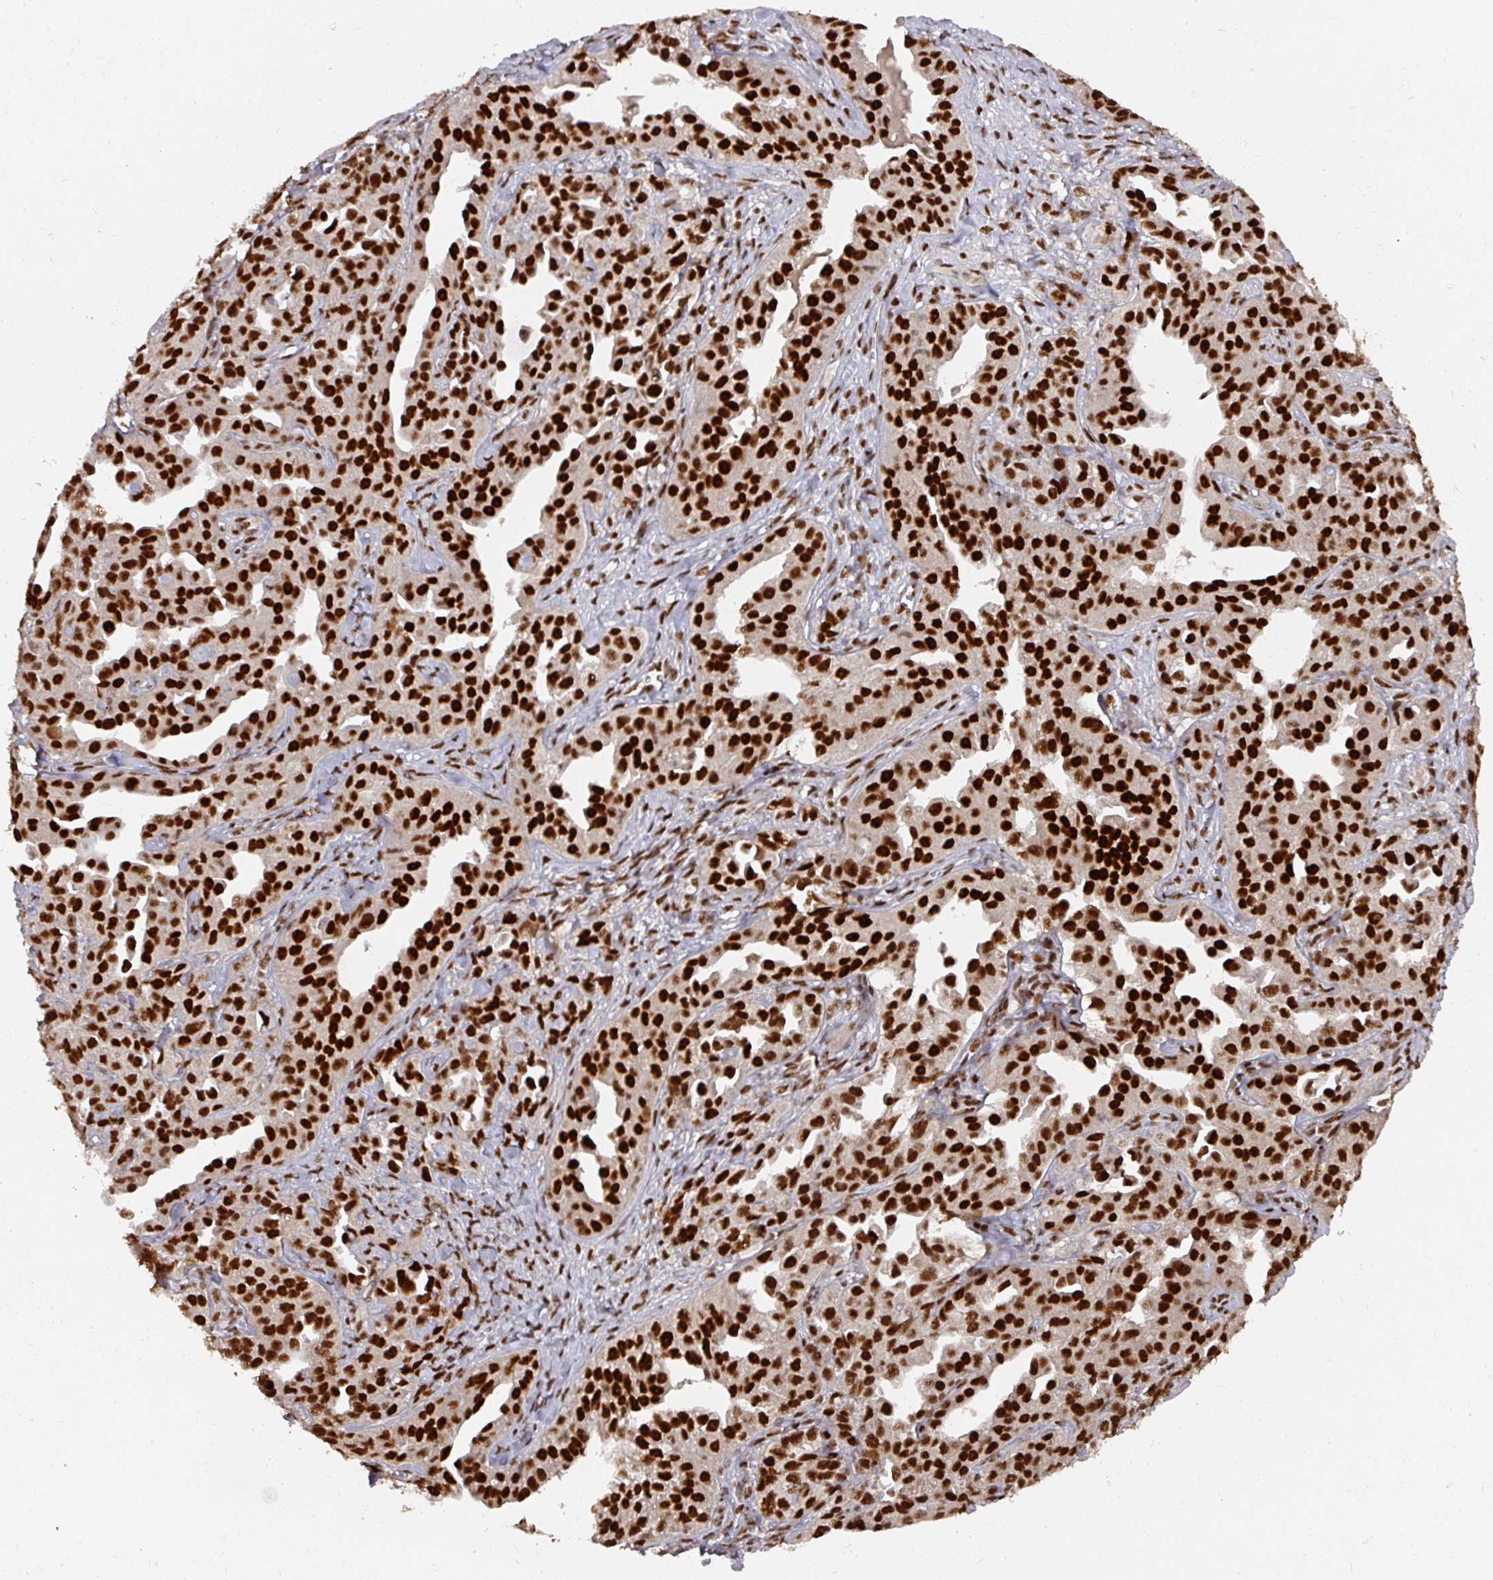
{"staining": {"intensity": "strong", "quantity": ">75%", "location": "nuclear"}, "tissue": "ovarian cancer", "cell_type": "Tumor cells", "image_type": "cancer", "snomed": [{"axis": "morphology", "description": "Cystadenocarcinoma, serous, NOS"}, {"axis": "topography", "description": "Ovary"}], "caption": "Immunohistochemistry (IHC) image of human ovarian serous cystadenocarcinoma stained for a protein (brown), which shows high levels of strong nuclear staining in about >75% of tumor cells.", "gene": "MEPCE", "patient": {"sex": "female", "age": 75}}